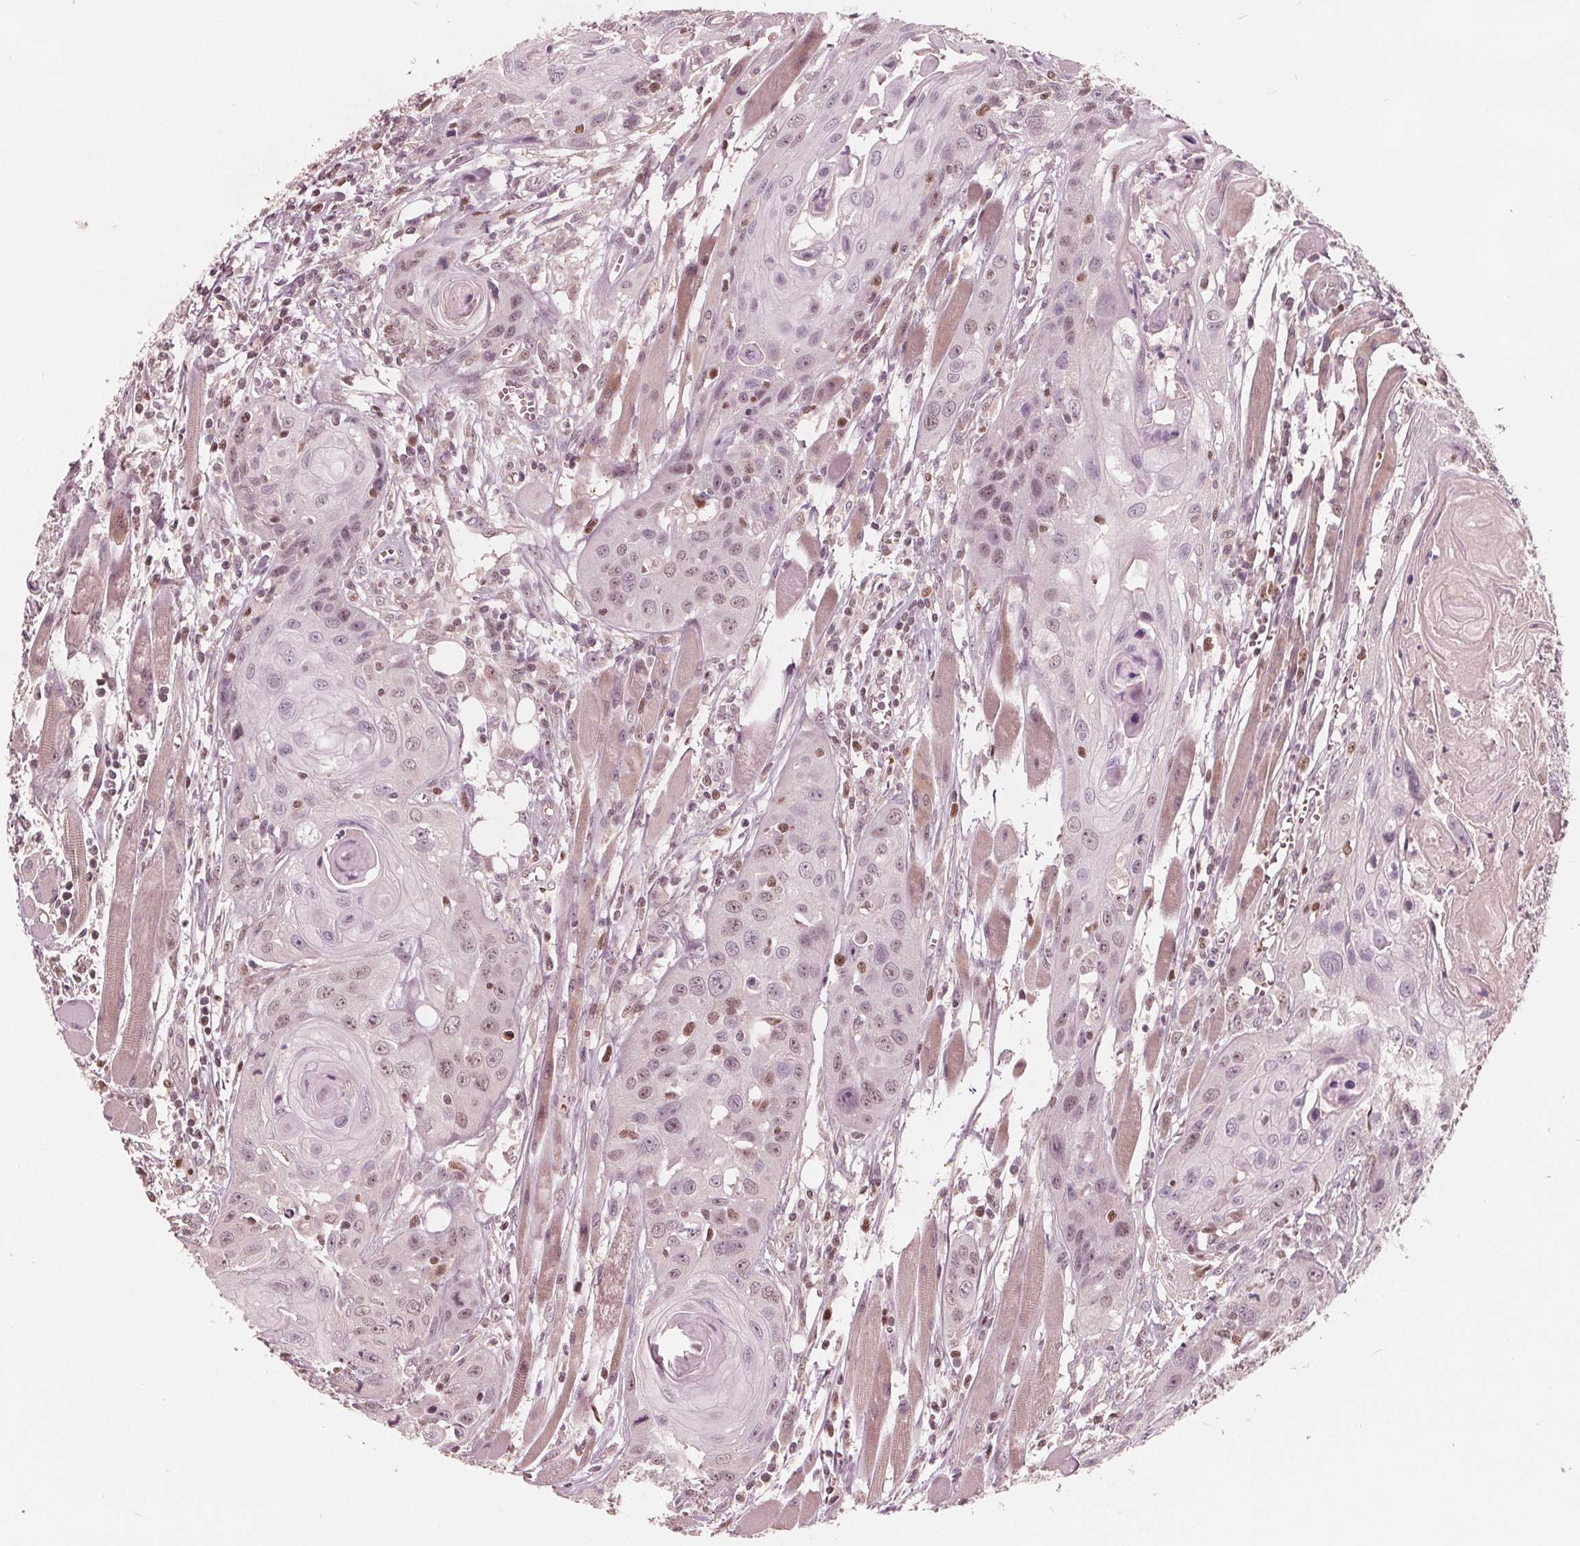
{"staining": {"intensity": "weak", "quantity": "<25%", "location": "nuclear"}, "tissue": "head and neck cancer", "cell_type": "Tumor cells", "image_type": "cancer", "snomed": [{"axis": "morphology", "description": "Squamous cell carcinoma, NOS"}, {"axis": "topography", "description": "Oral tissue"}, {"axis": "topography", "description": "Head-Neck"}], "caption": "This histopathology image is of squamous cell carcinoma (head and neck) stained with IHC to label a protein in brown with the nuclei are counter-stained blue. There is no expression in tumor cells.", "gene": "HIRIP3", "patient": {"sex": "male", "age": 58}}